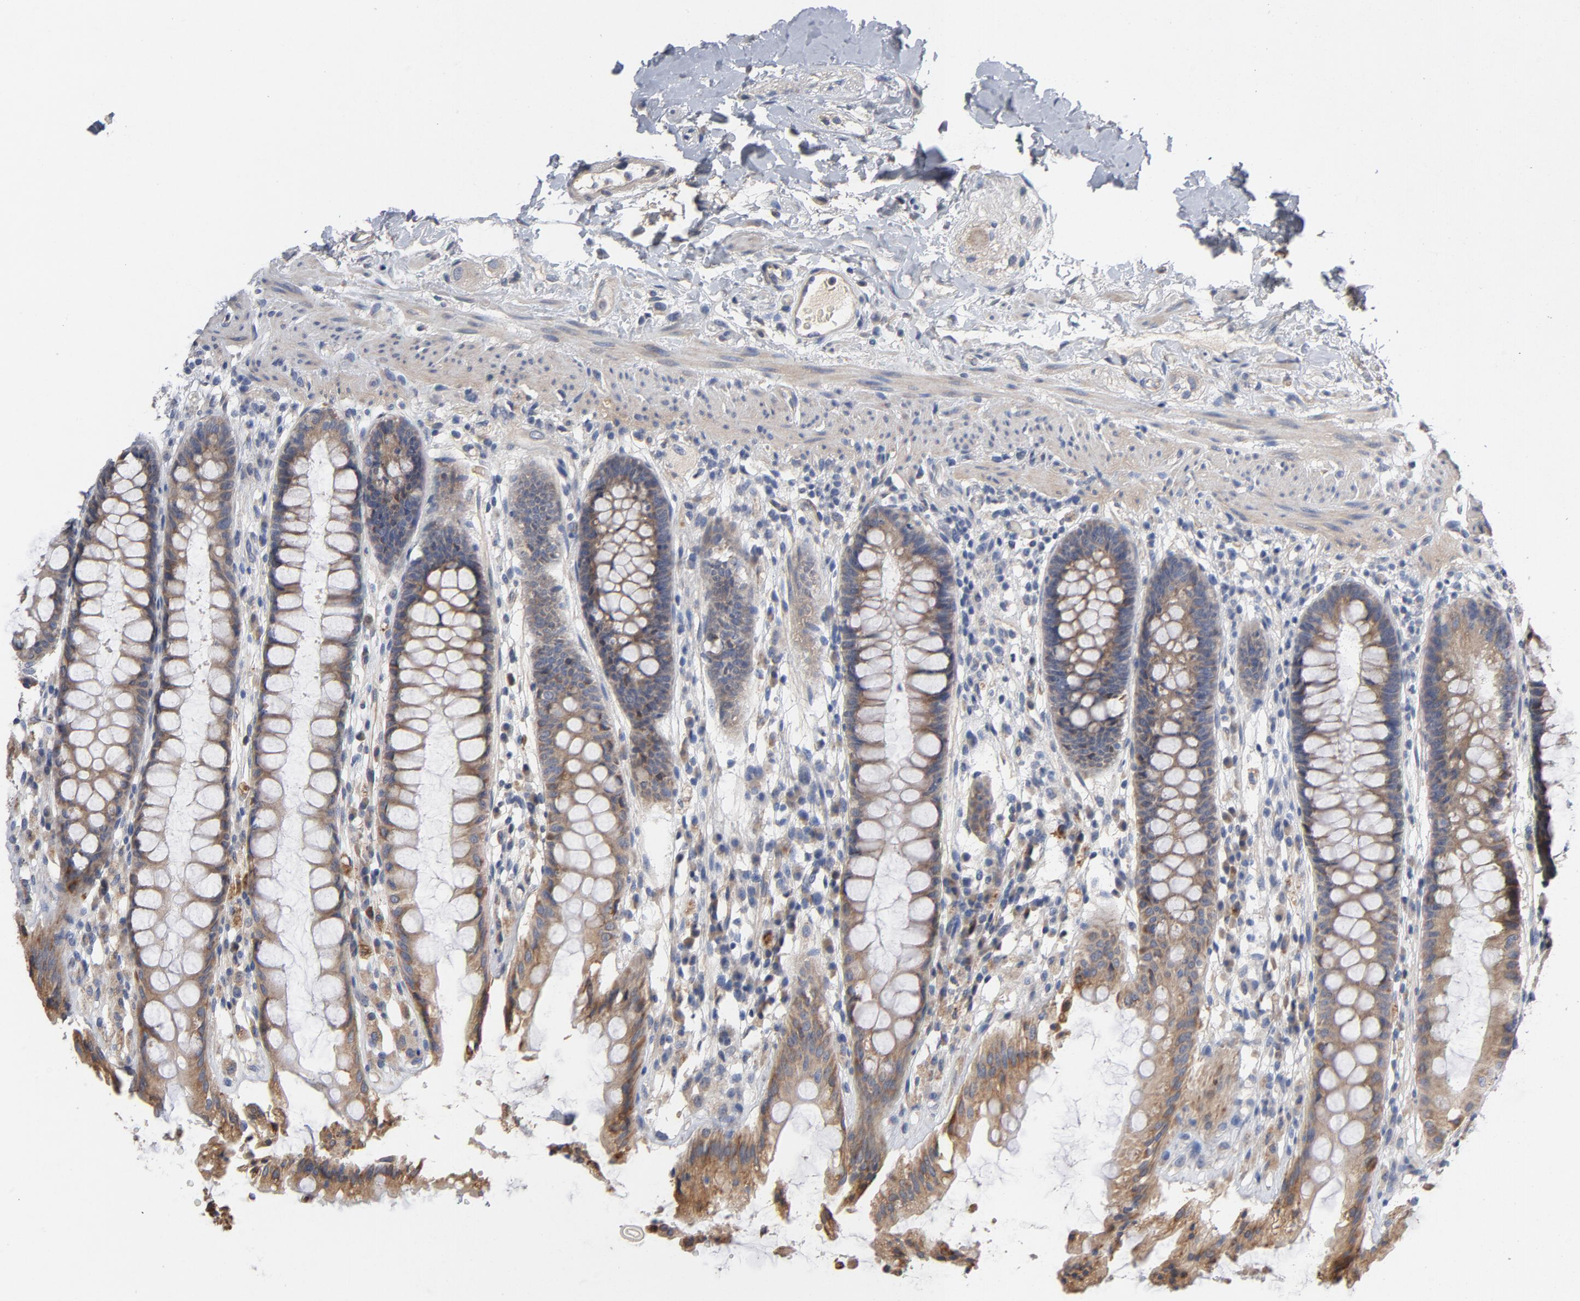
{"staining": {"intensity": "moderate", "quantity": ">75%", "location": "cytoplasmic/membranous"}, "tissue": "rectum", "cell_type": "Glandular cells", "image_type": "normal", "snomed": [{"axis": "morphology", "description": "Normal tissue, NOS"}, {"axis": "topography", "description": "Rectum"}], "caption": "Brown immunohistochemical staining in unremarkable rectum demonstrates moderate cytoplasmic/membranous positivity in approximately >75% of glandular cells.", "gene": "CCDC134", "patient": {"sex": "female", "age": 46}}